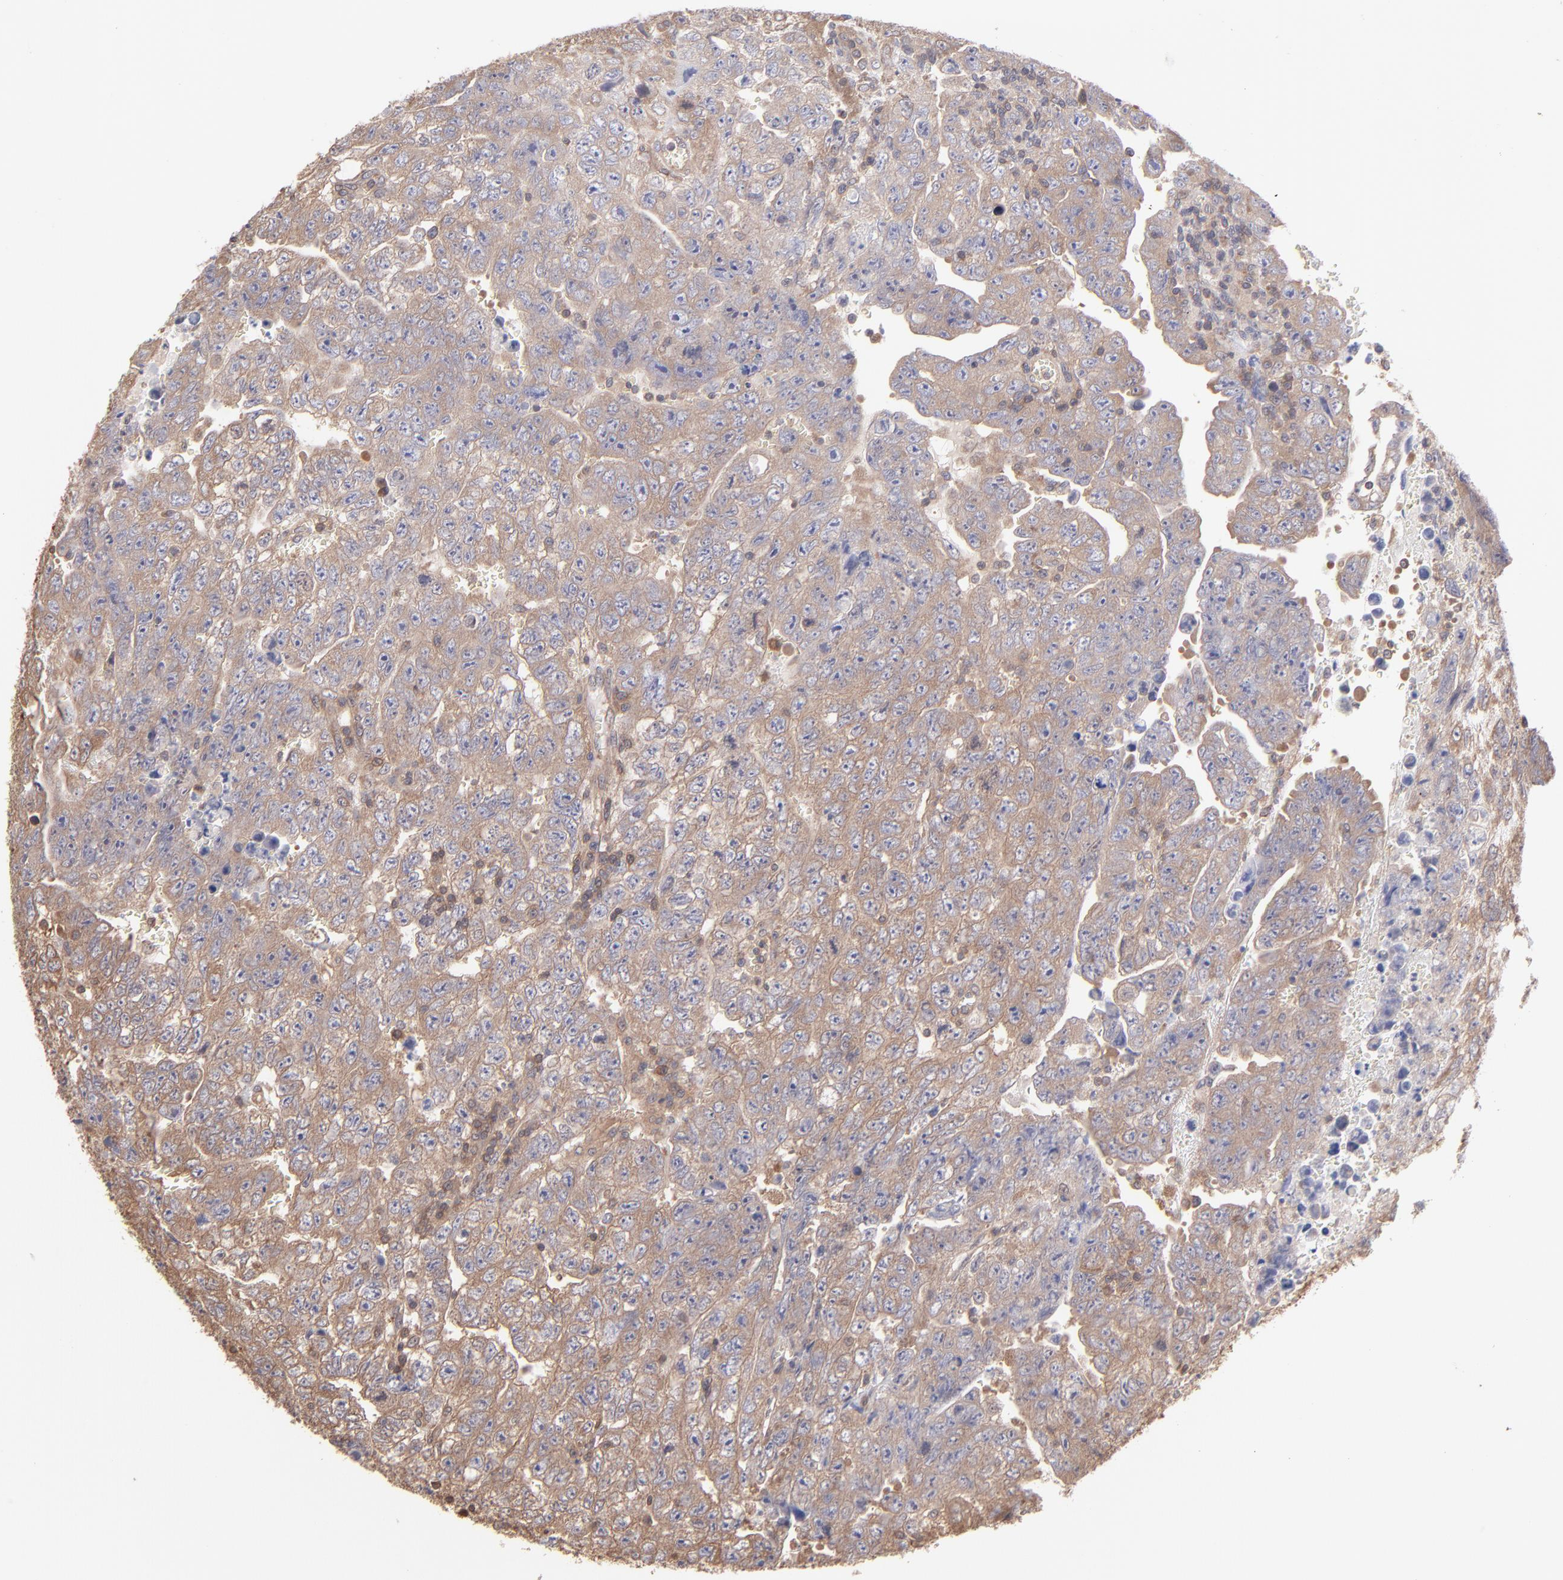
{"staining": {"intensity": "moderate", "quantity": ">75%", "location": "cytoplasmic/membranous"}, "tissue": "testis cancer", "cell_type": "Tumor cells", "image_type": "cancer", "snomed": [{"axis": "morphology", "description": "Carcinoma, Embryonal, NOS"}, {"axis": "topography", "description": "Testis"}], "caption": "Immunohistochemistry (IHC) photomicrograph of testis embryonal carcinoma stained for a protein (brown), which displays medium levels of moderate cytoplasmic/membranous positivity in approximately >75% of tumor cells.", "gene": "MAP2K2", "patient": {"sex": "male", "age": 28}}